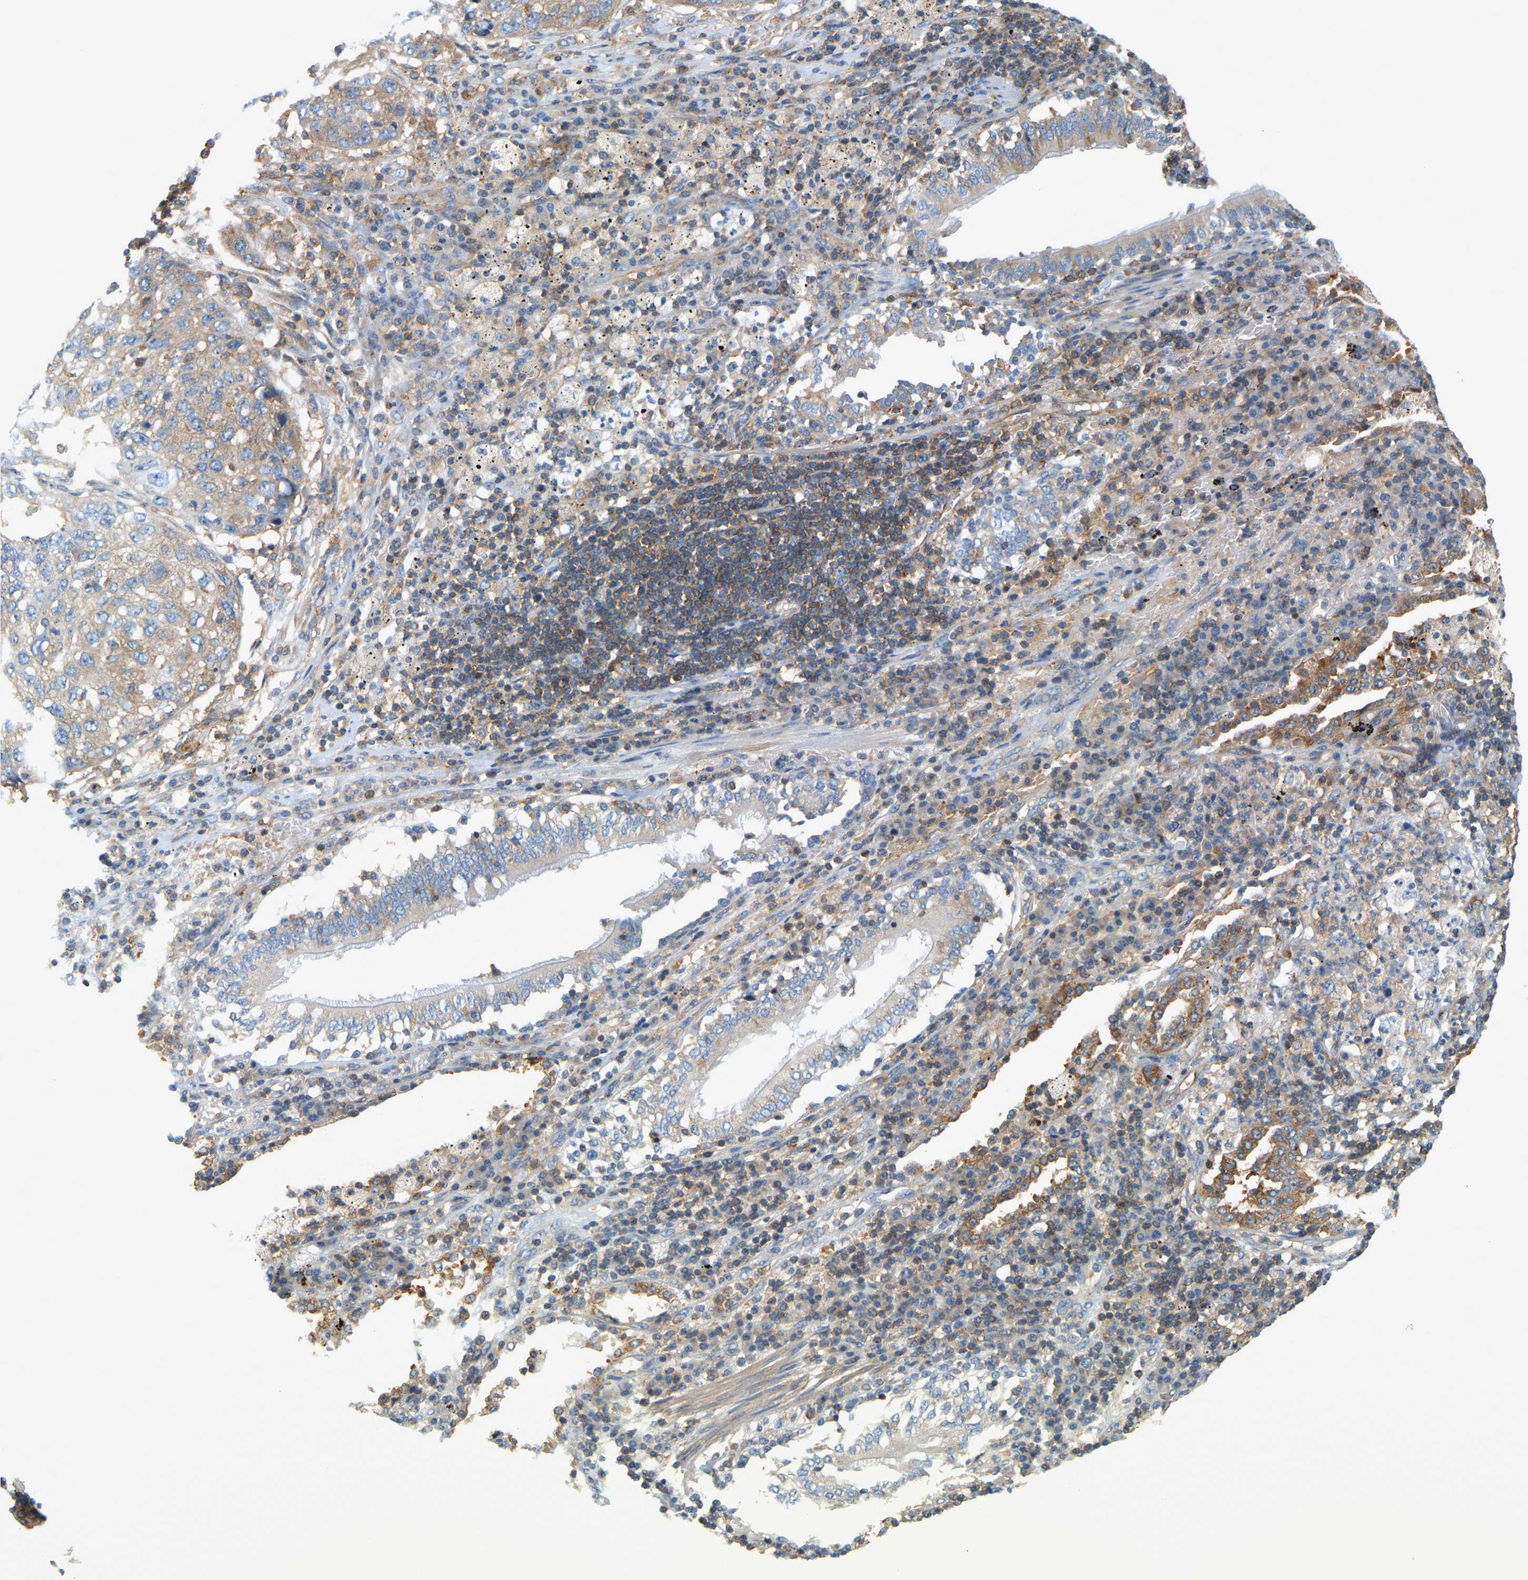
{"staining": {"intensity": "moderate", "quantity": "<25%", "location": "cytoplasmic/membranous"}, "tissue": "lung cancer", "cell_type": "Tumor cells", "image_type": "cancer", "snomed": [{"axis": "morphology", "description": "Squamous cell carcinoma, NOS"}, {"axis": "topography", "description": "Lung"}], "caption": "IHC histopathology image of human lung squamous cell carcinoma stained for a protein (brown), which demonstrates low levels of moderate cytoplasmic/membranous positivity in about <25% of tumor cells.", "gene": "AKAP13", "patient": {"sex": "female", "age": 63}}